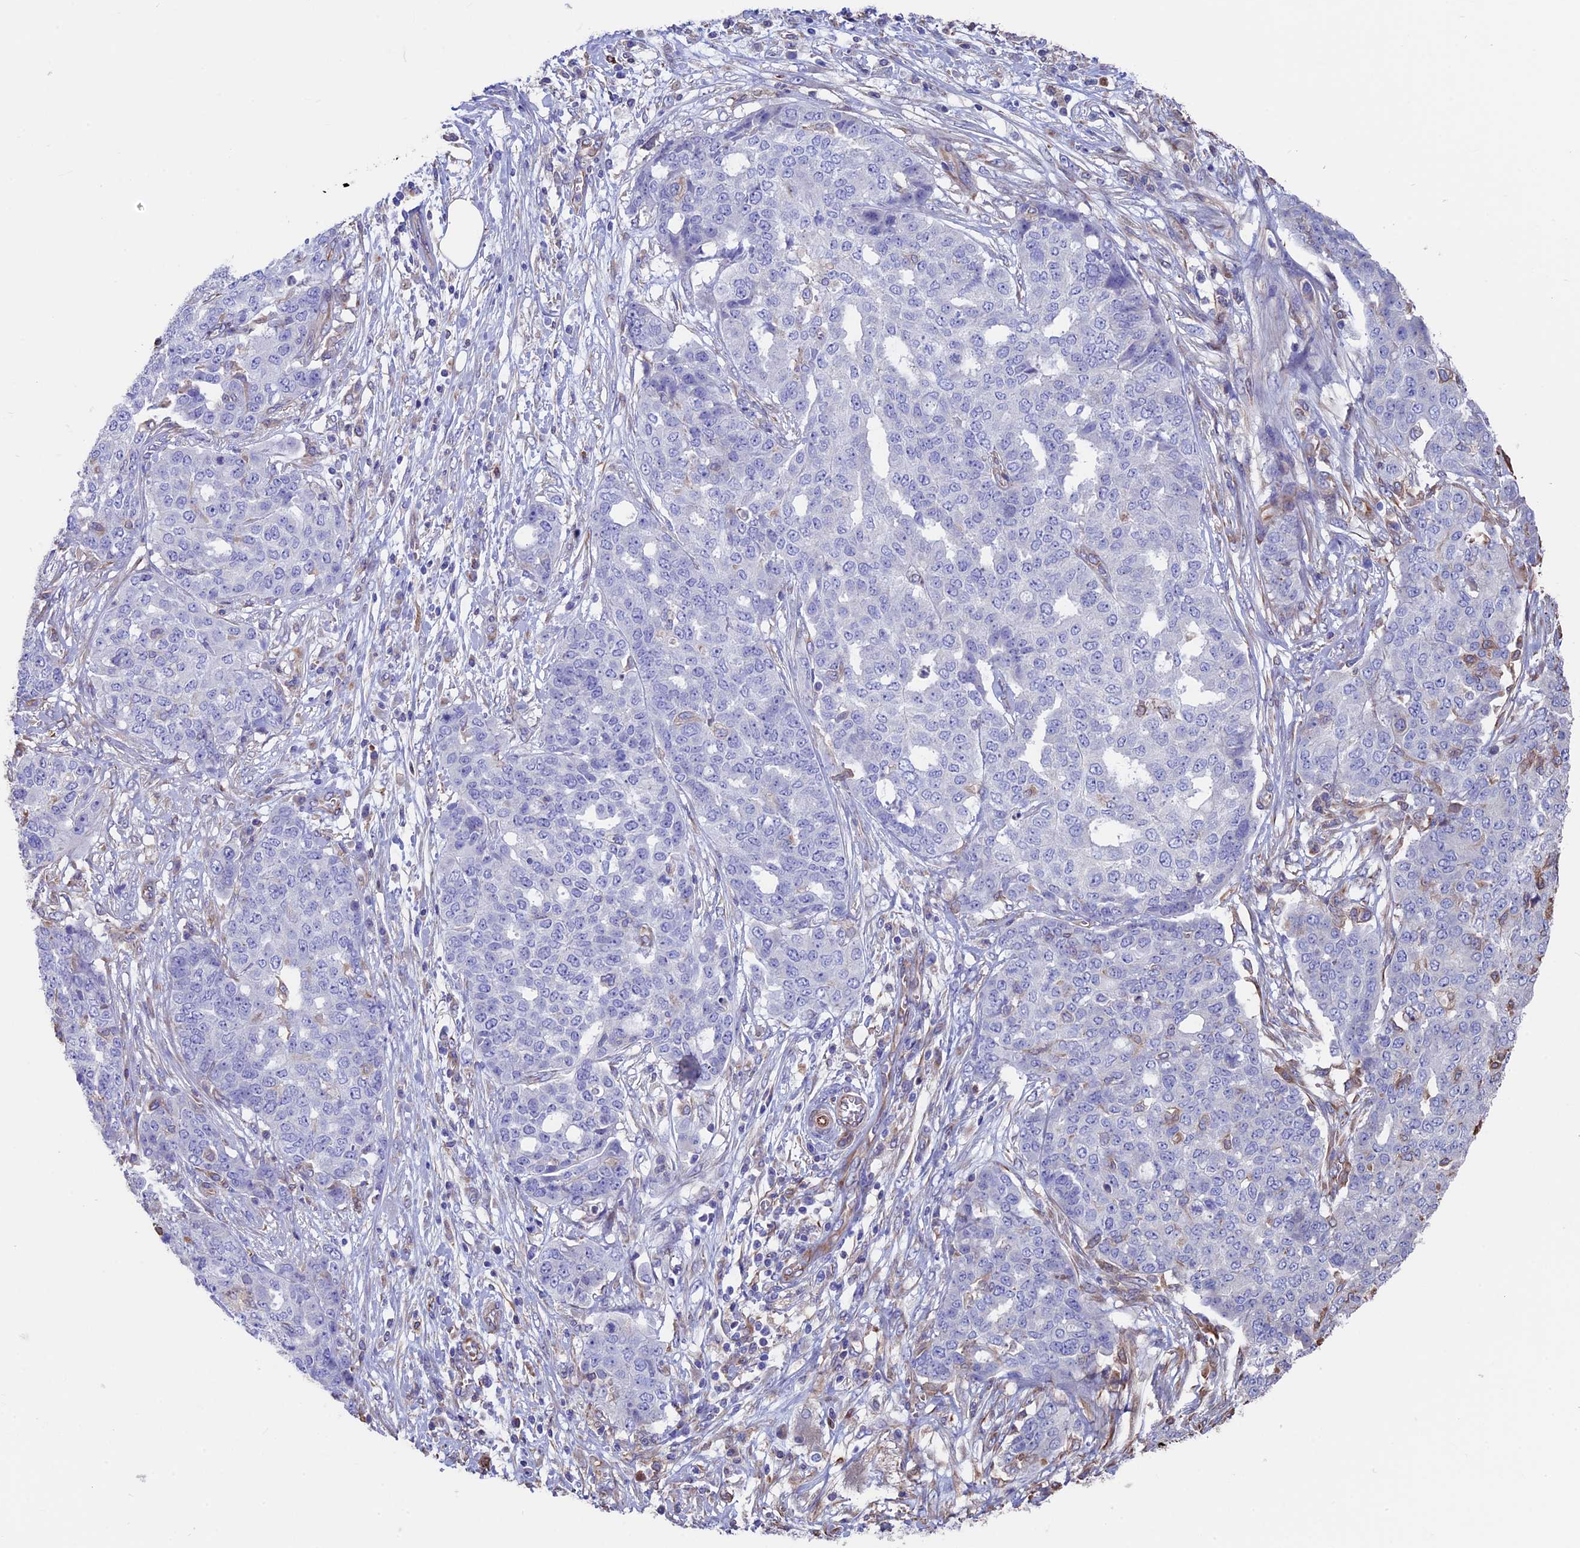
{"staining": {"intensity": "negative", "quantity": "none", "location": "none"}, "tissue": "ovarian cancer", "cell_type": "Tumor cells", "image_type": "cancer", "snomed": [{"axis": "morphology", "description": "Cystadenocarcinoma, serous, NOS"}, {"axis": "topography", "description": "Soft tissue"}, {"axis": "topography", "description": "Ovary"}], "caption": "Immunohistochemistry photomicrograph of neoplastic tissue: serous cystadenocarcinoma (ovarian) stained with DAB (3,3'-diaminobenzidine) reveals no significant protein expression in tumor cells.", "gene": "SEH1L", "patient": {"sex": "female", "age": 57}}